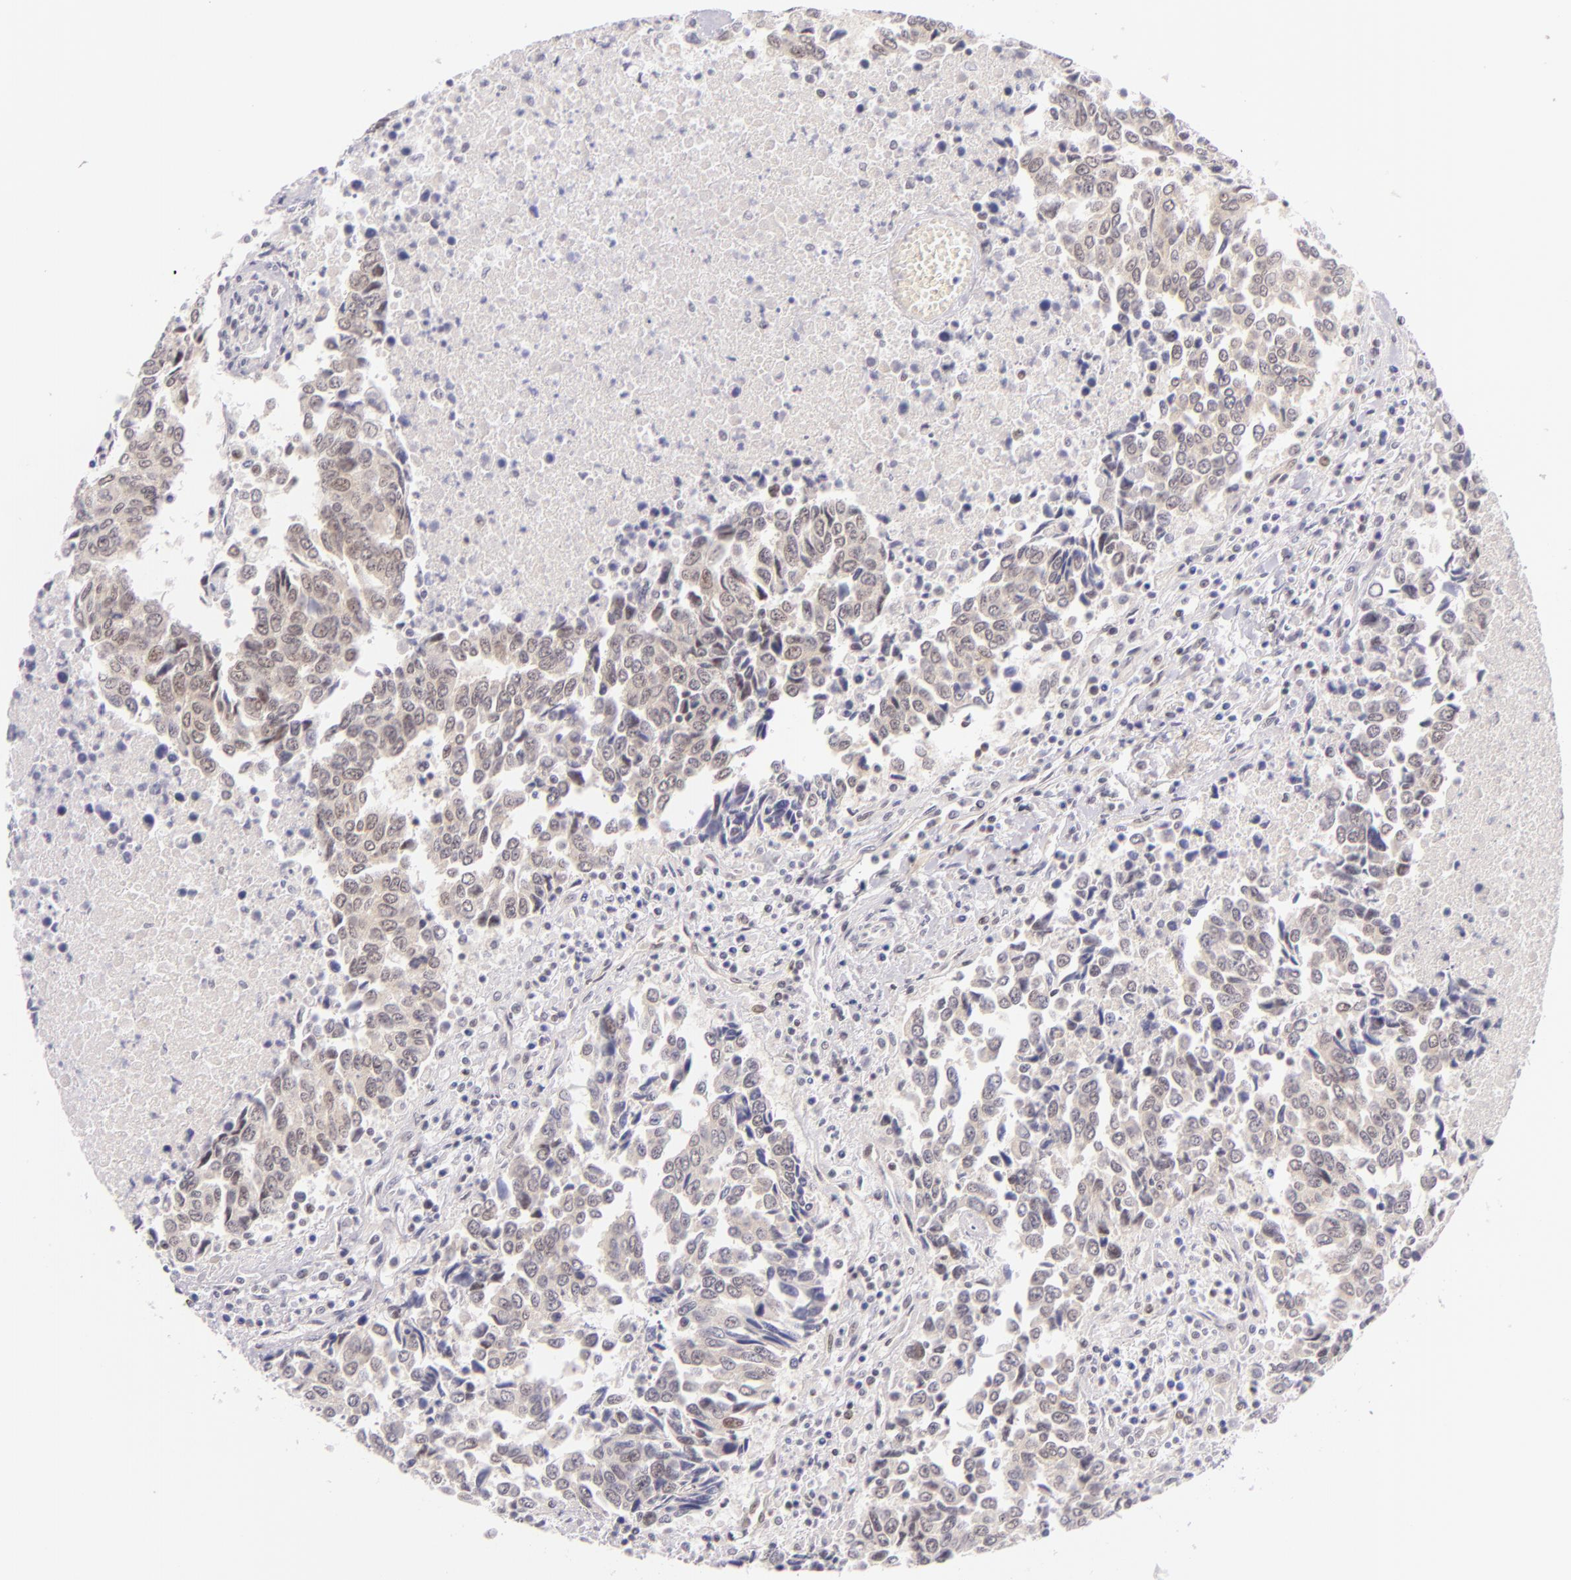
{"staining": {"intensity": "weak", "quantity": "25%-75%", "location": "cytoplasmic/membranous"}, "tissue": "urothelial cancer", "cell_type": "Tumor cells", "image_type": "cancer", "snomed": [{"axis": "morphology", "description": "Urothelial carcinoma, High grade"}, {"axis": "topography", "description": "Urinary bladder"}], "caption": "Protein expression analysis of urothelial carcinoma (high-grade) demonstrates weak cytoplasmic/membranous positivity in approximately 25%-75% of tumor cells. (brown staining indicates protein expression, while blue staining denotes nuclei).", "gene": "BCL3", "patient": {"sex": "male", "age": 86}}